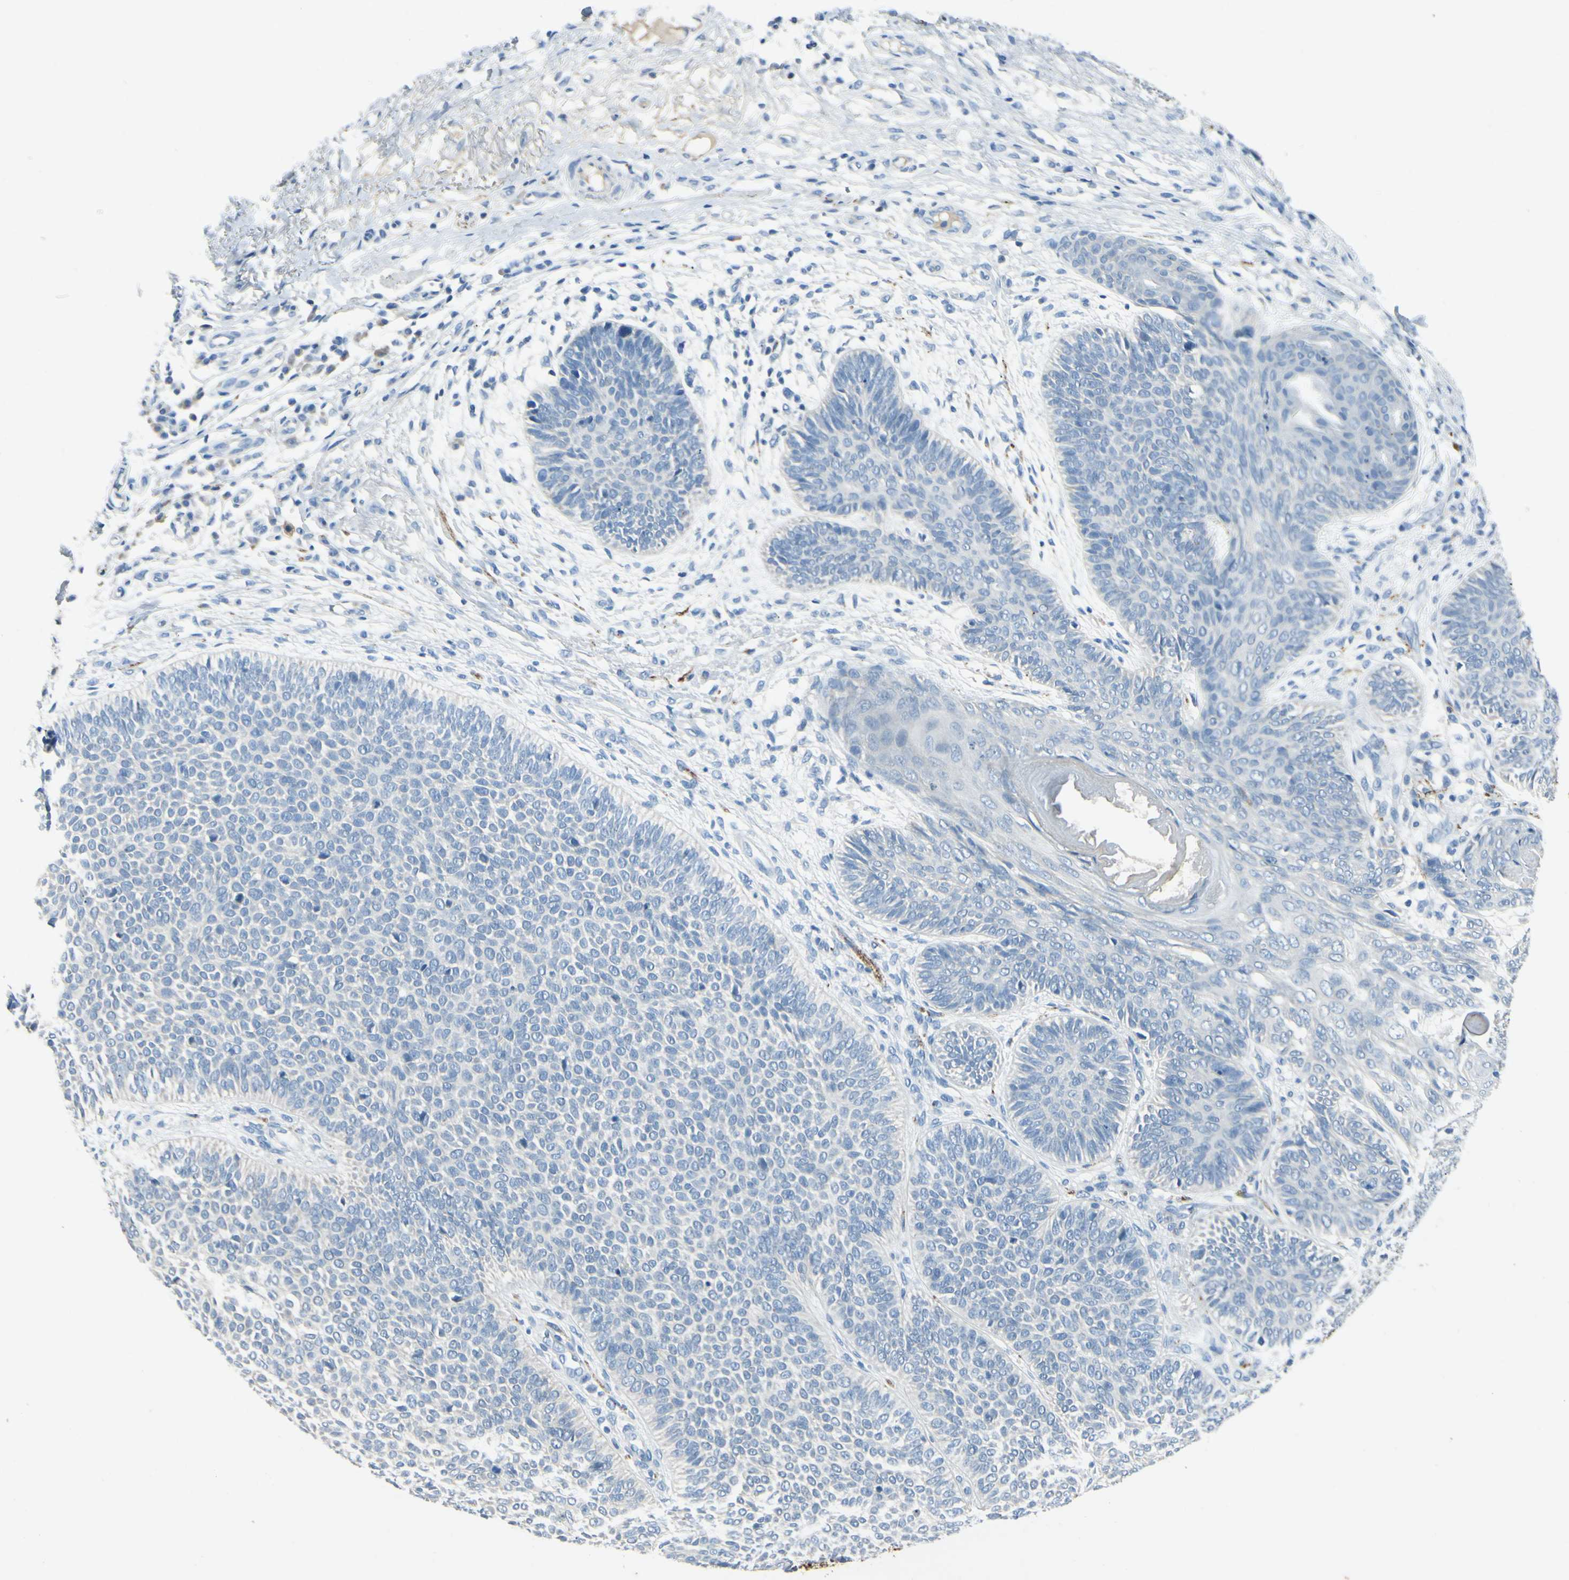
{"staining": {"intensity": "negative", "quantity": "none", "location": "none"}, "tissue": "skin cancer", "cell_type": "Tumor cells", "image_type": "cancer", "snomed": [{"axis": "morphology", "description": "Normal tissue, NOS"}, {"axis": "morphology", "description": "Basal cell carcinoma"}, {"axis": "topography", "description": "Skin"}], "caption": "IHC histopathology image of neoplastic tissue: basal cell carcinoma (skin) stained with DAB reveals no significant protein staining in tumor cells. The staining is performed using DAB (3,3'-diaminobenzidine) brown chromogen with nuclei counter-stained in using hematoxylin.", "gene": "SNAP91", "patient": {"sex": "male", "age": 52}}